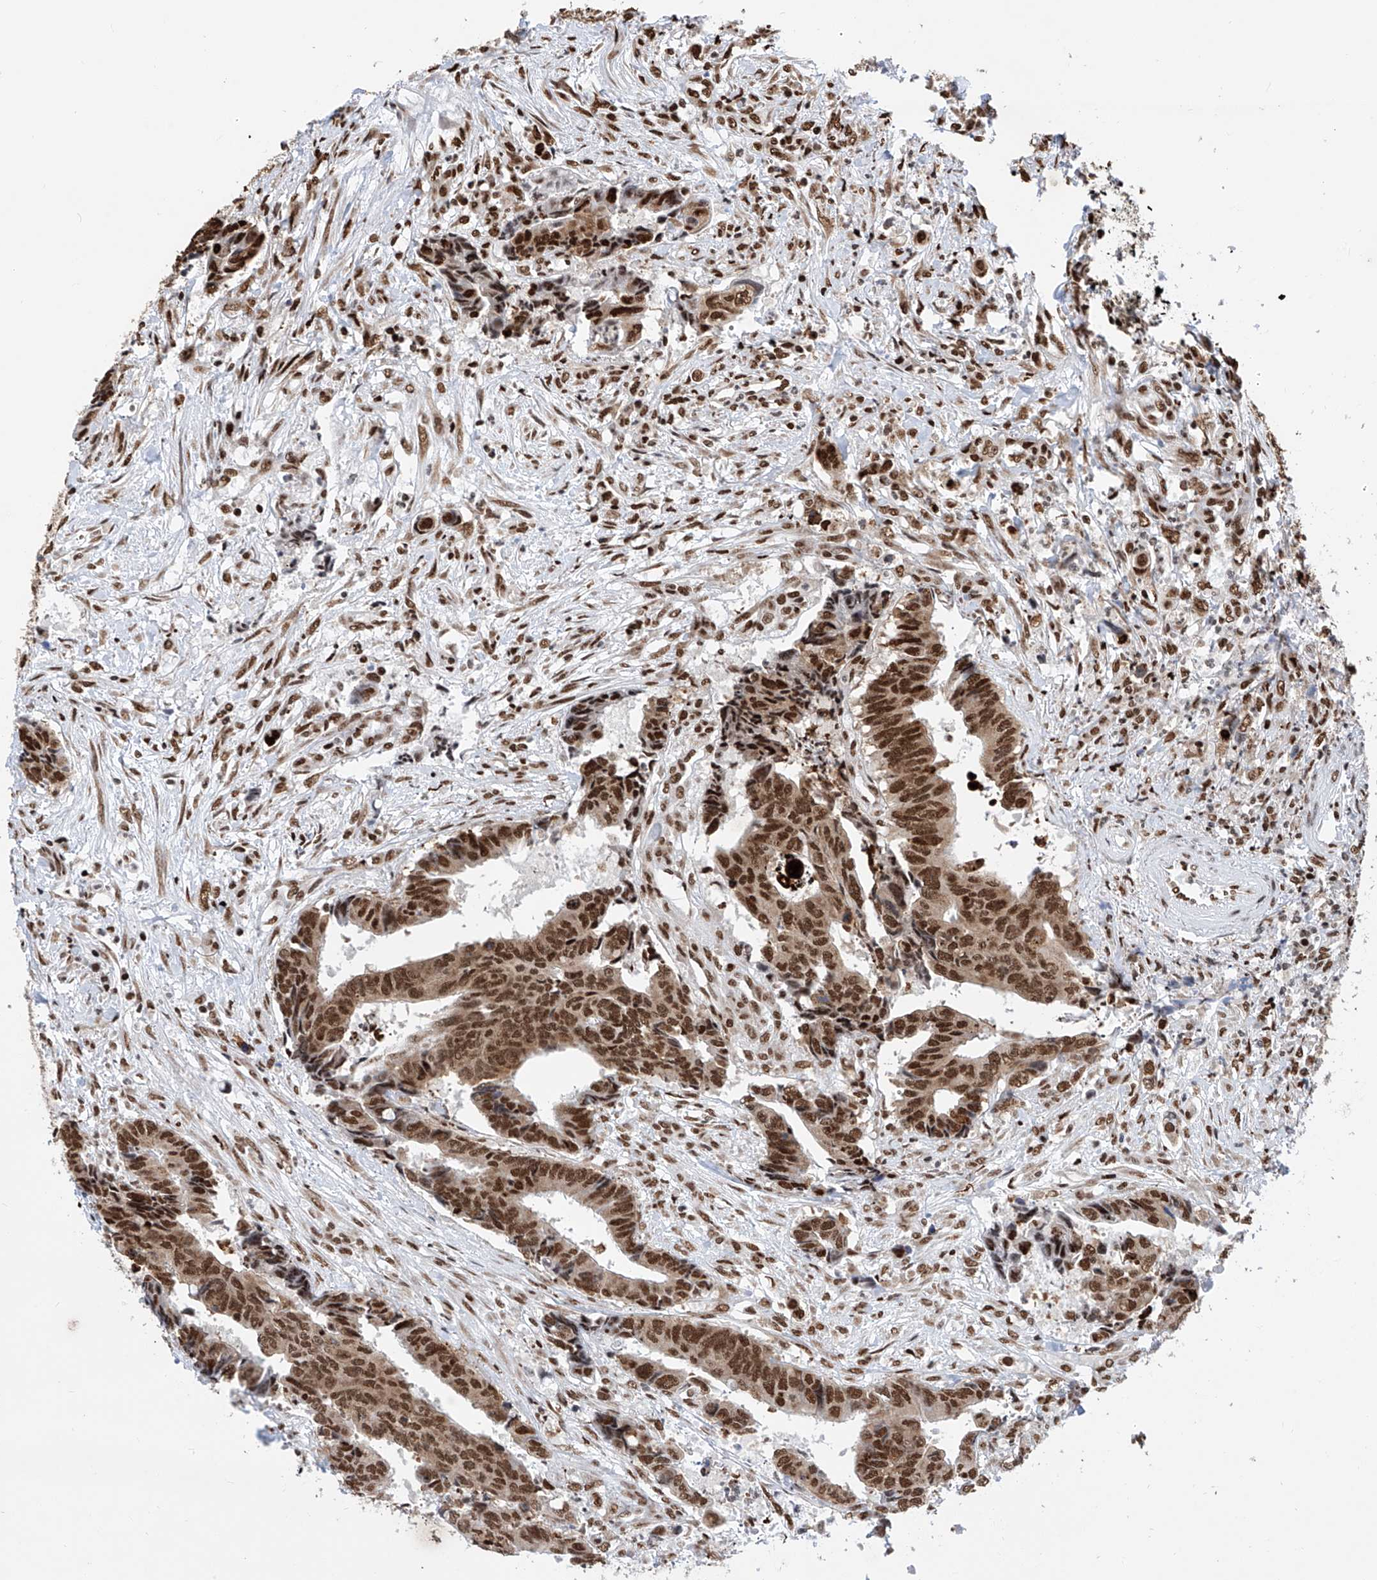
{"staining": {"intensity": "strong", "quantity": ">75%", "location": "nuclear"}, "tissue": "colorectal cancer", "cell_type": "Tumor cells", "image_type": "cancer", "snomed": [{"axis": "morphology", "description": "Adenocarcinoma, NOS"}, {"axis": "topography", "description": "Rectum"}], "caption": "Protein expression analysis of adenocarcinoma (colorectal) reveals strong nuclear positivity in approximately >75% of tumor cells. (brown staining indicates protein expression, while blue staining denotes nuclei).", "gene": "SRSF6", "patient": {"sex": "male", "age": 84}}